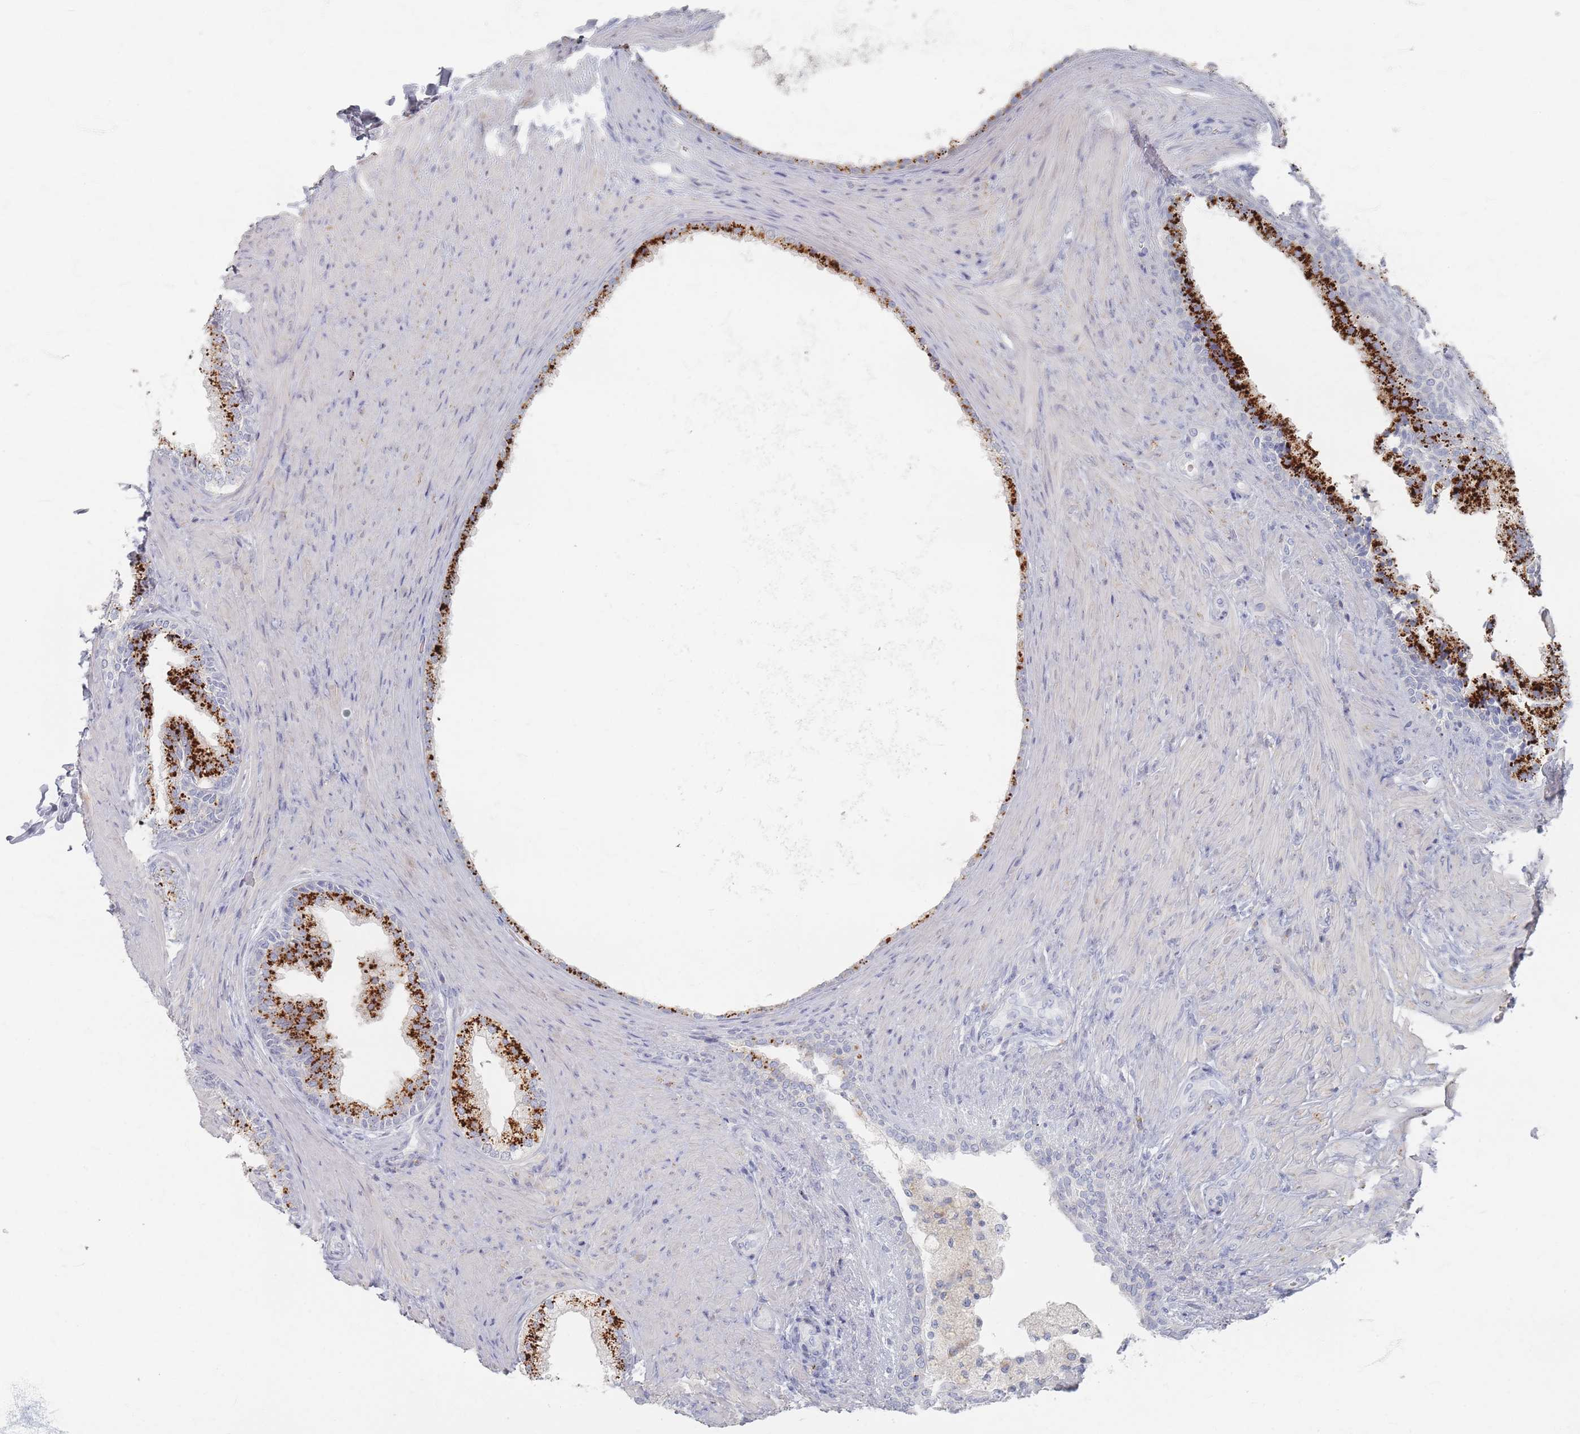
{"staining": {"intensity": "strong", "quantity": "25%-75%", "location": "cytoplasmic/membranous"}, "tissue": "prostate", "cell_type": "Glandular cells", "image_type": "normal", "snomed": [{"axis": "morphology", "description": "Normal tissue, NOS"}, {"axis": "topography", "description": "Prostate"}], "caption": "Glandular cells reveal strong cytoplasmic/membranous expression in about 25%-75% of cells in benign prostate. (Stains: DAB (3,3'-diaminobenzidine) in brown, nuclei in blue, Microscopy: brightfield microscopy at high magnification).", "gene": "ENSG00000251357", "patient": {"sex": "male", "age": 76}}